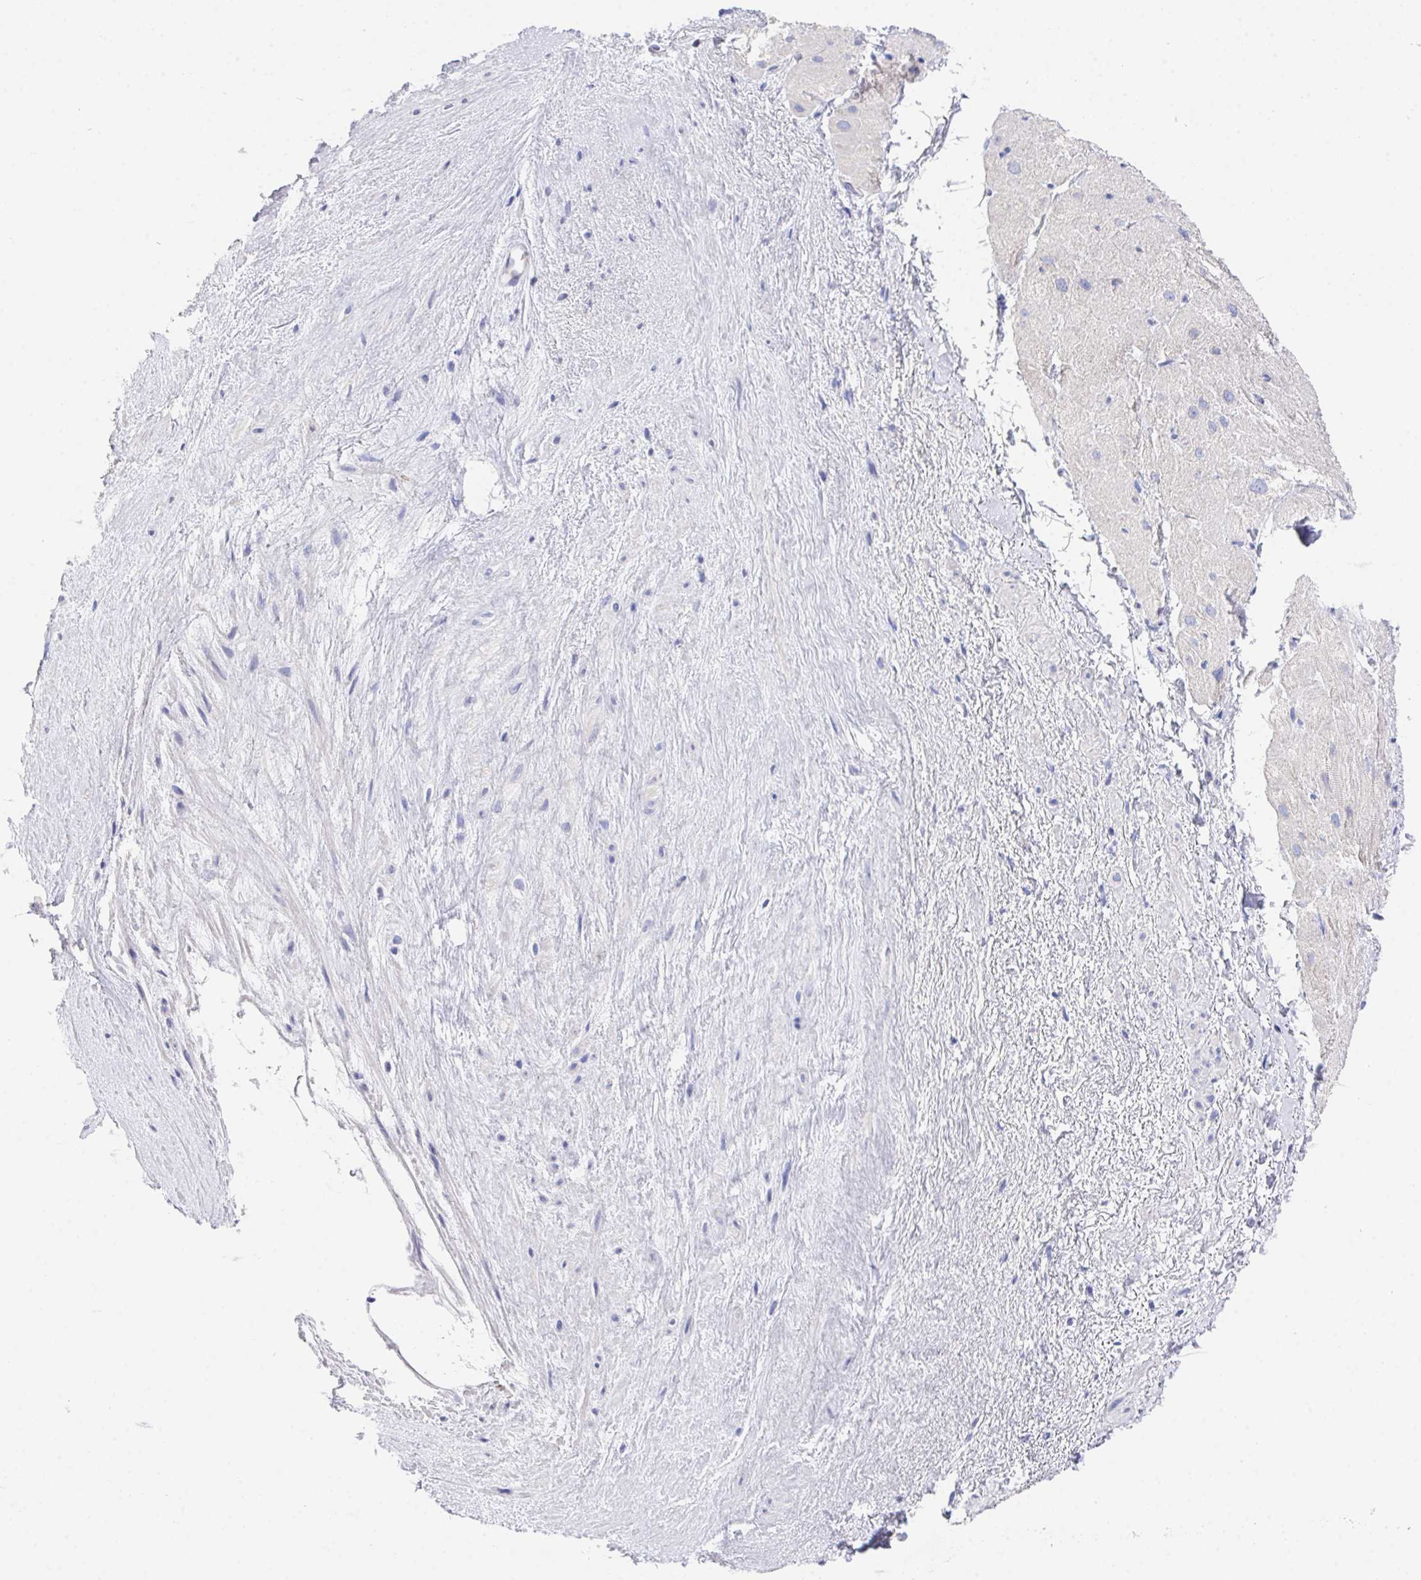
{"staining": {"intensity": "negative", "quantity": "none", "location": "none"}, "tissue": "heart muscle", "cell_type": "Cardiomyocytes", "image_type": "normal", "snomed": [{"axis": "morphology", "description": "Normal tissue, NOS"}, {"axis": "topography", "description": "Heart"}], "caption": "Immunohistochemical staining of unremarkable human heart muscle displays no significant expression in cardiomyocytes.", "gene": "PRG3", "patient": {"sex": "male", "age": 62}}